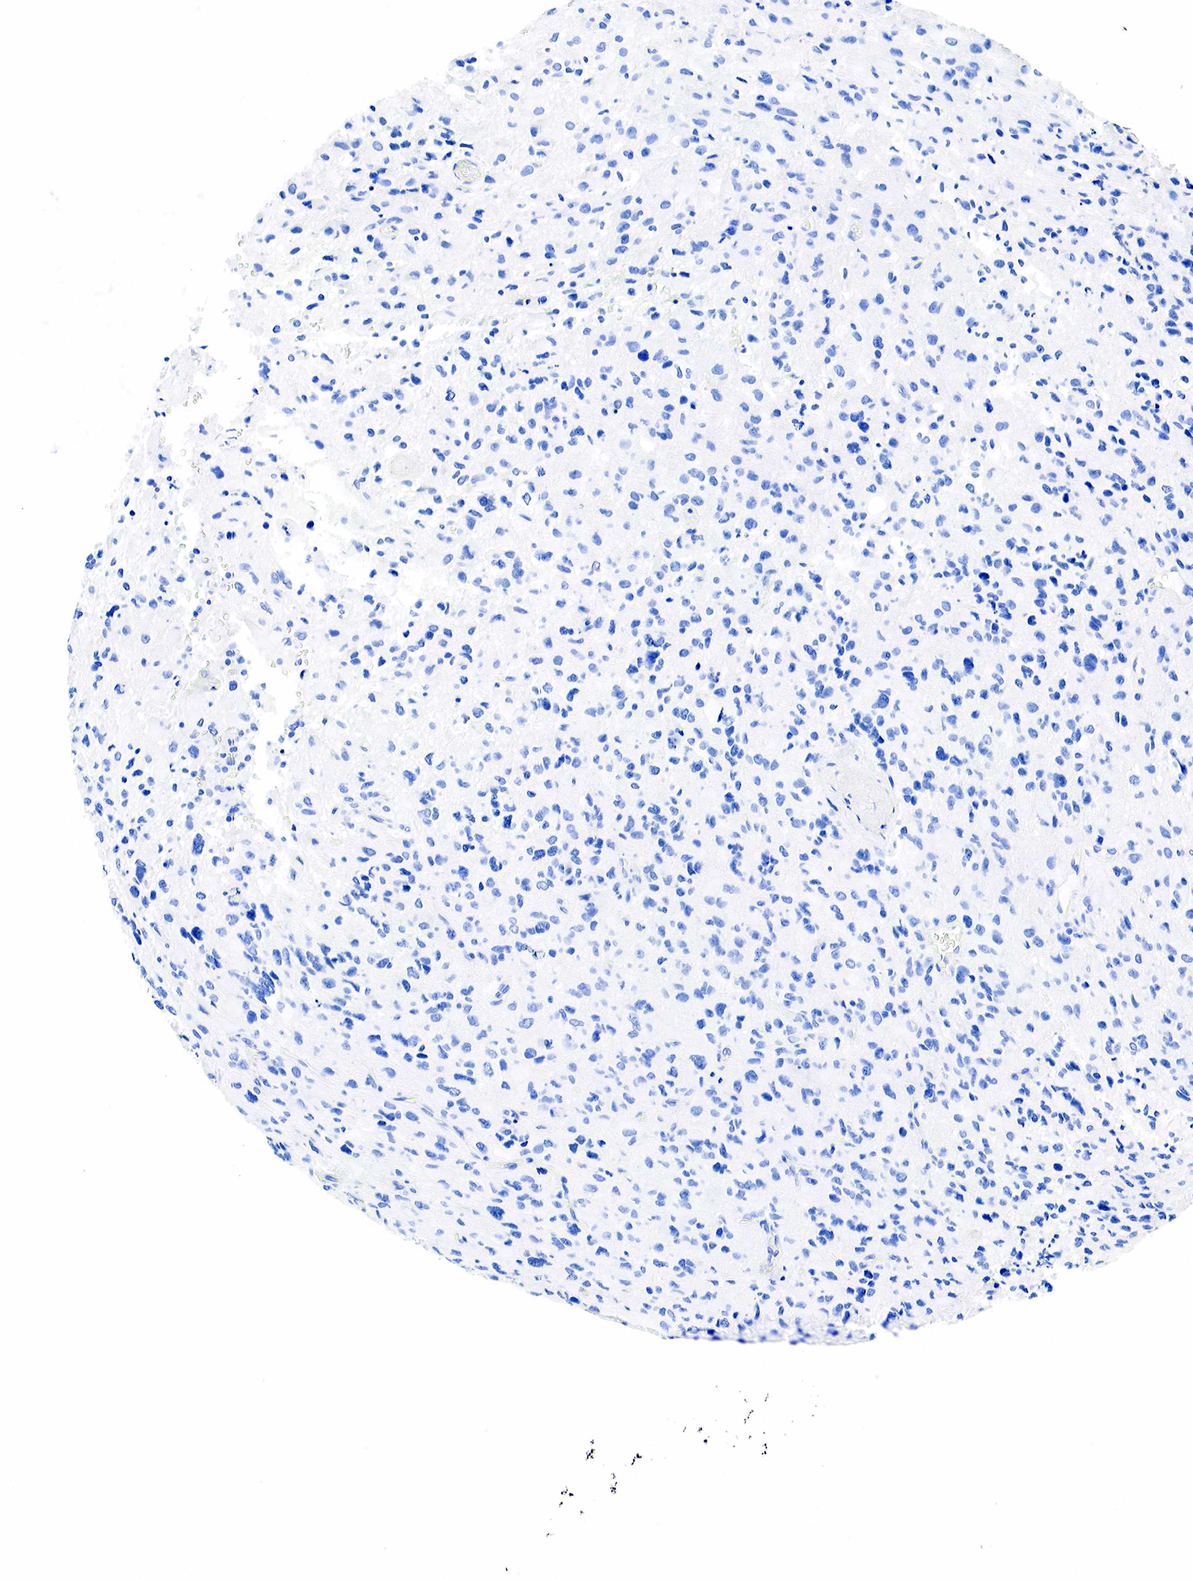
{"staining": {"intensity": "negative", "quantity": "none", "location": "none"}, "tissue": "glioma", "cell_type": "Tumor cells", "image_type": "cancer", "snomed": [{"axis": "morphology", "description": "Glioma, malignant, High grade"}, {"axis": "topography", "description": "Brain"}], "caption": "This is an IHC micrograph of malignant glioma (high-grade). There is no staining in tumor cells.", "gene": "ESR1", "patient": {"sex": "male", "age": 69}}